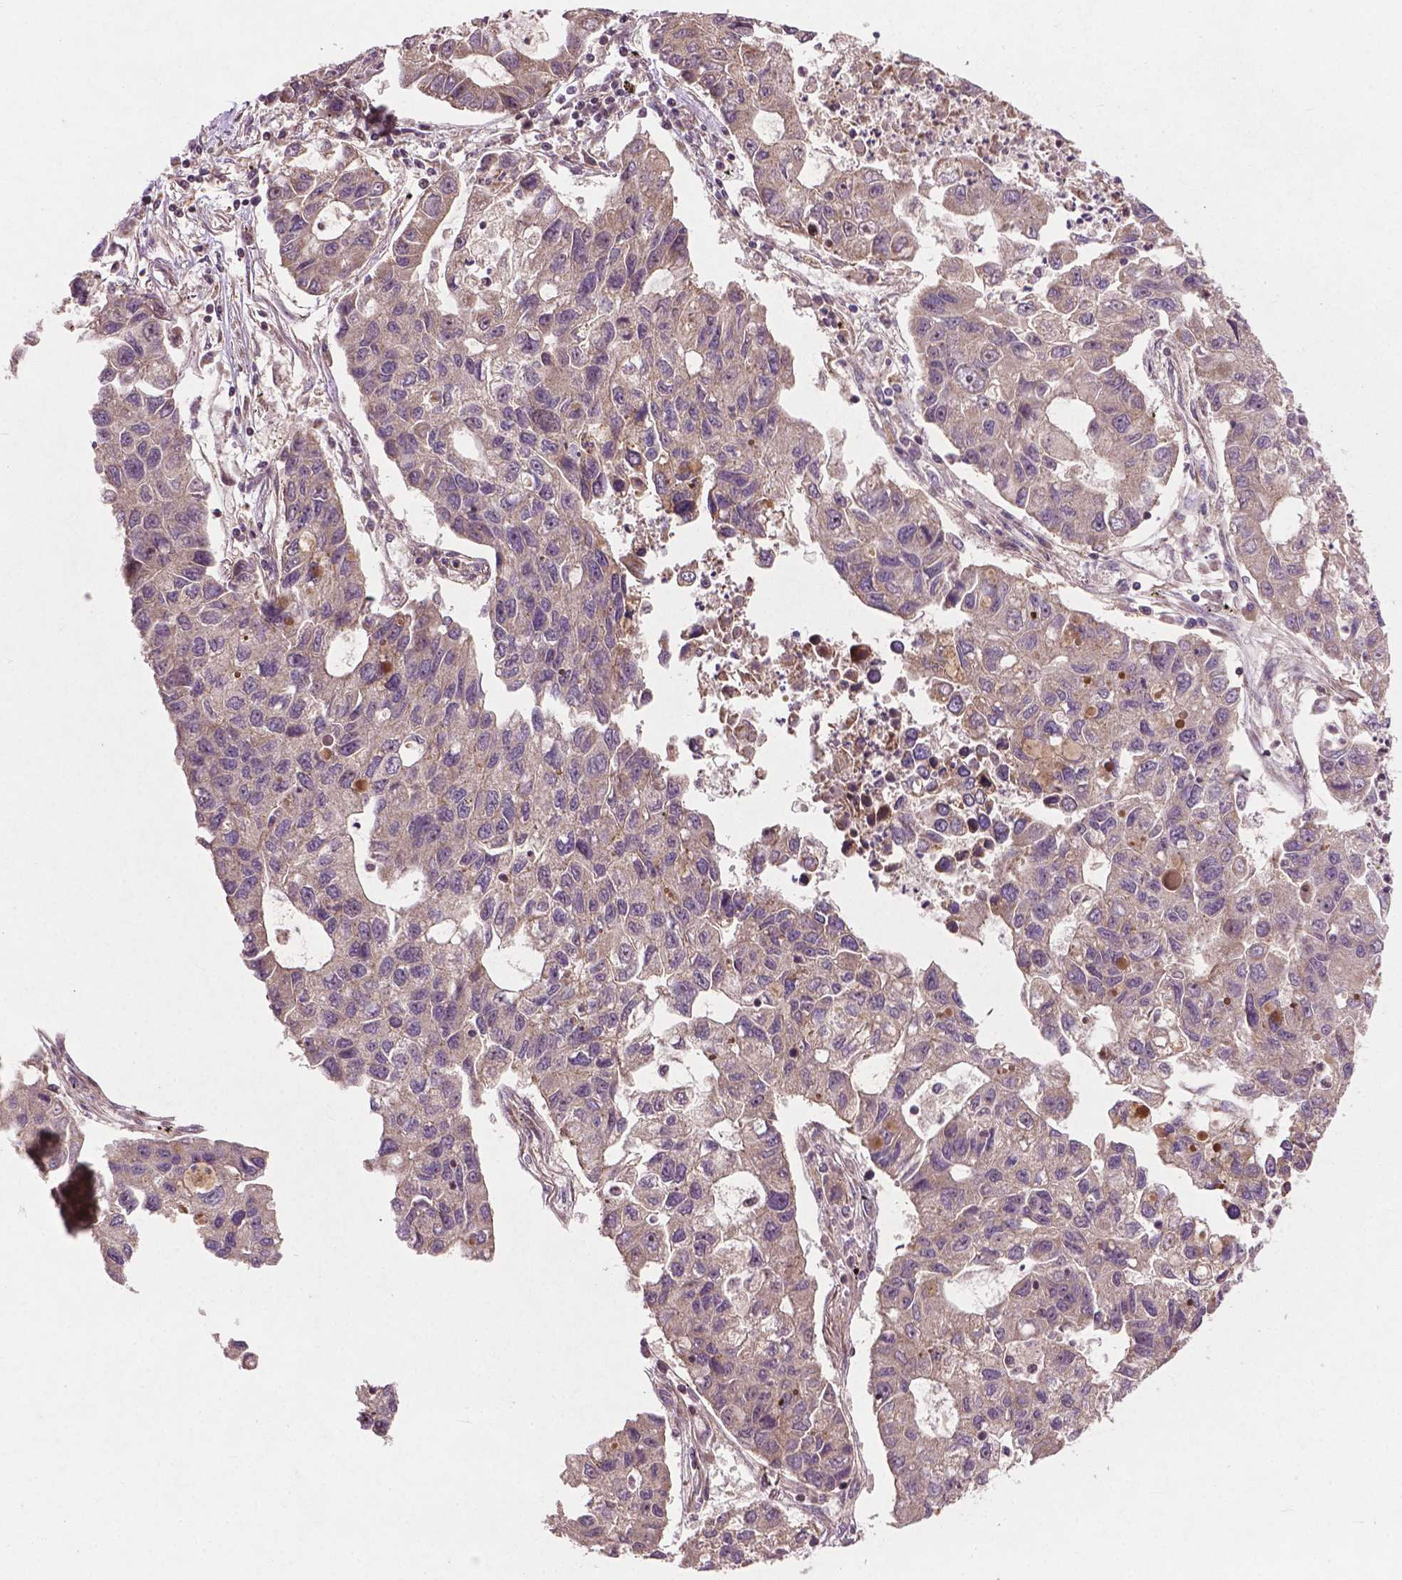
{"staining": {"intensity": "negative", "quantity": "none", "location": "none"}, "tissue": "lung cancer", "cell_type": "Tumor cells", "image_type": "cancer", "snomed": [{"axis": "morphology", "description": "Adenocarcinoma, NOS"}, {"axis": "topography", "description": "Bronchus"}, {"axis": "topography", "description": "Lung"}], "caption": "Immunohistochemical staining of lung cancer (adenocarcinoma) shows no significant positivity in tumor cells.", "gene": "B3GALNT2", "patient": {"sex": "female", "age": 51}}